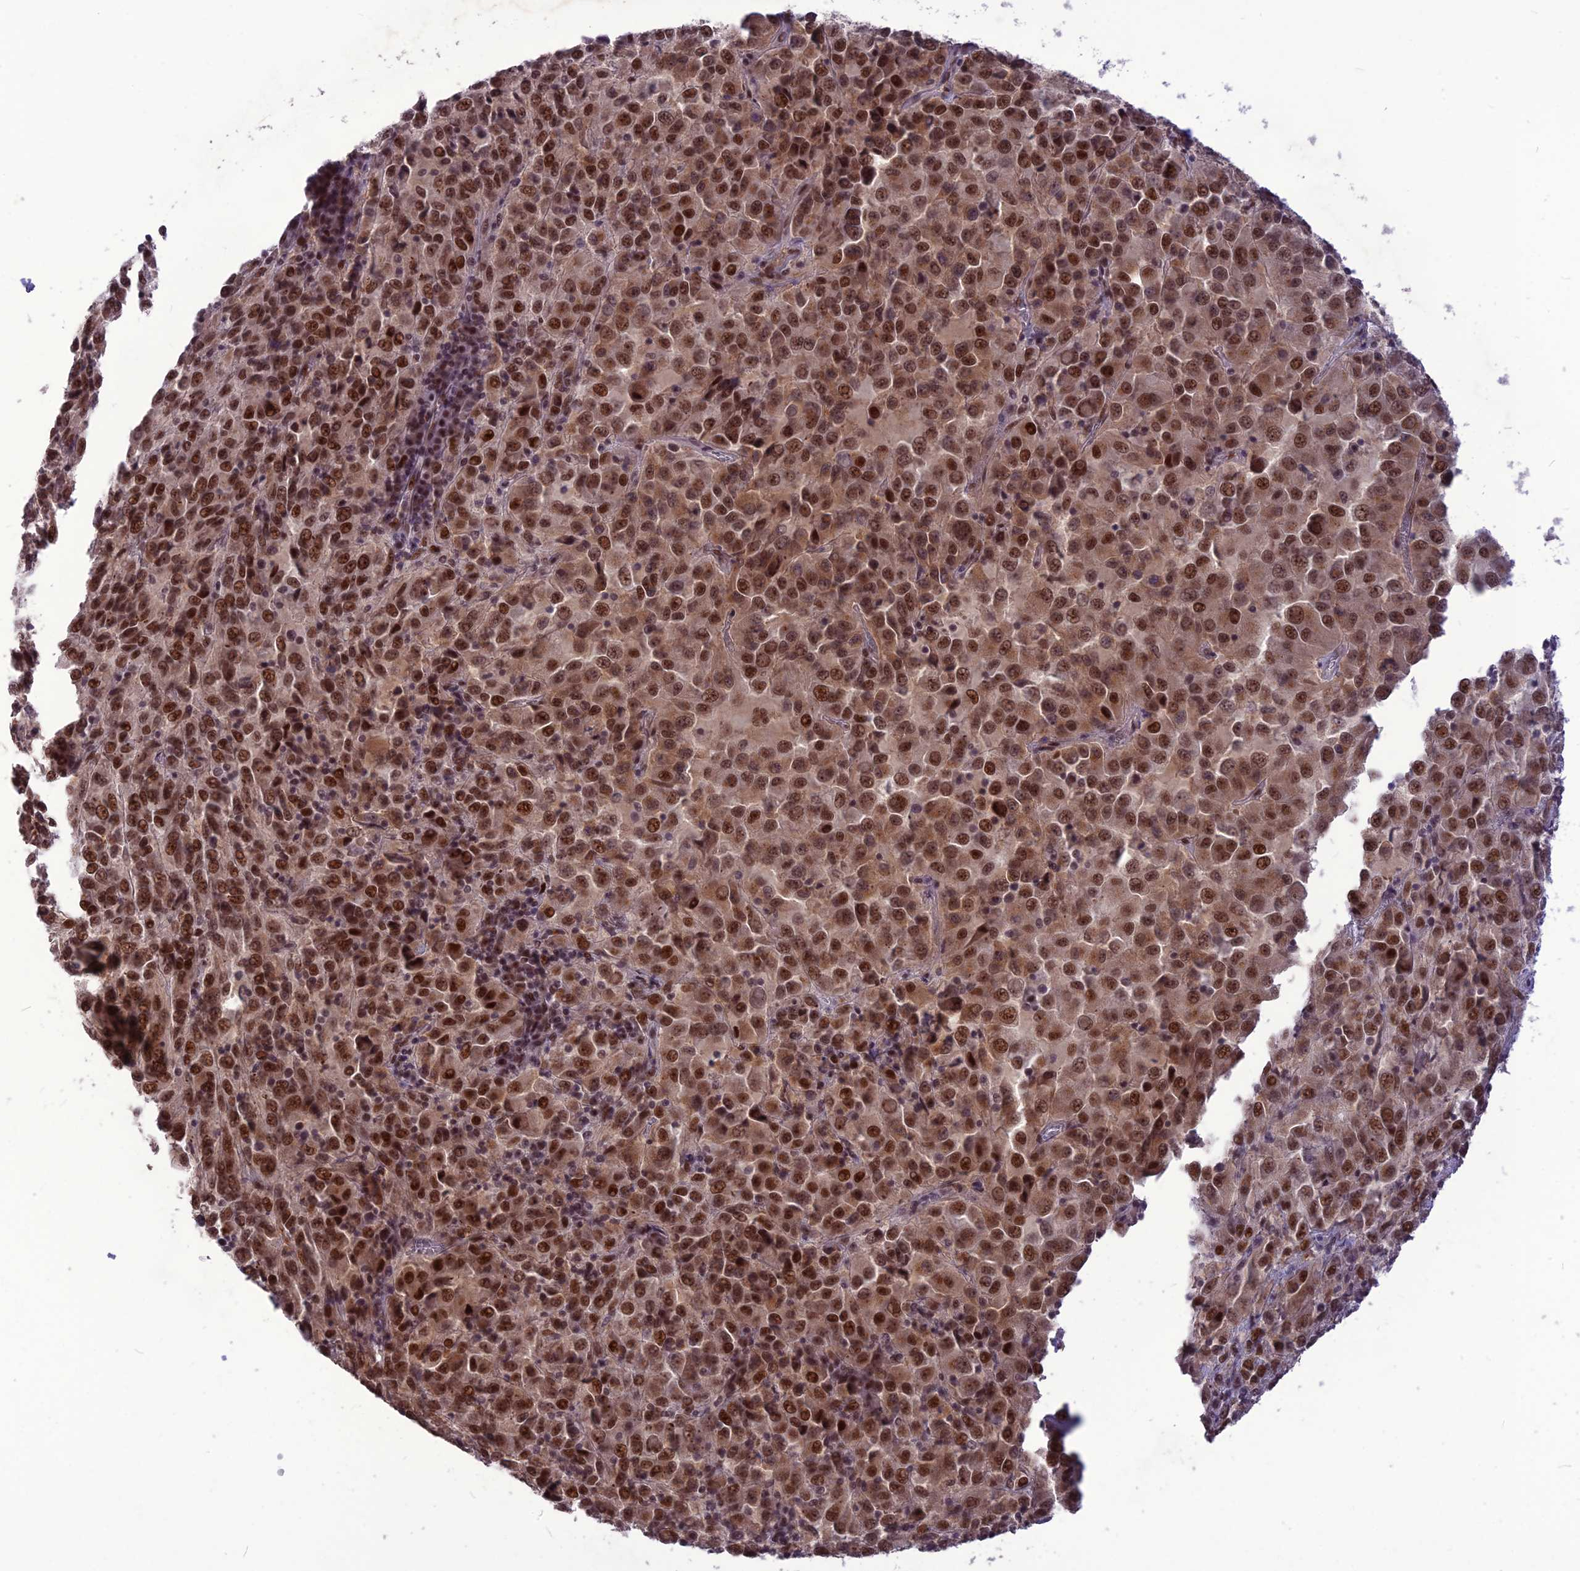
{"staining": {"intensity": "moderate", "quantity": ">75%", "location": "nuclear"}, "tissue": "melanoma", "cell_type": "Tumor cells", "image_type": "cancer", "snomed": [{"axis": "morphology", "description": "Malignant melanoma, Metastatic site"}, {"axis": "topography", "description": "Lung"}], "caption": "Immunohistochemical staining of malignant melanoma (metastatic site) displays moderate nuclear protein expression in about >75% of tumor cells.", "gene": "DIS3", "patient": {"sex": "male", "age": 64}}